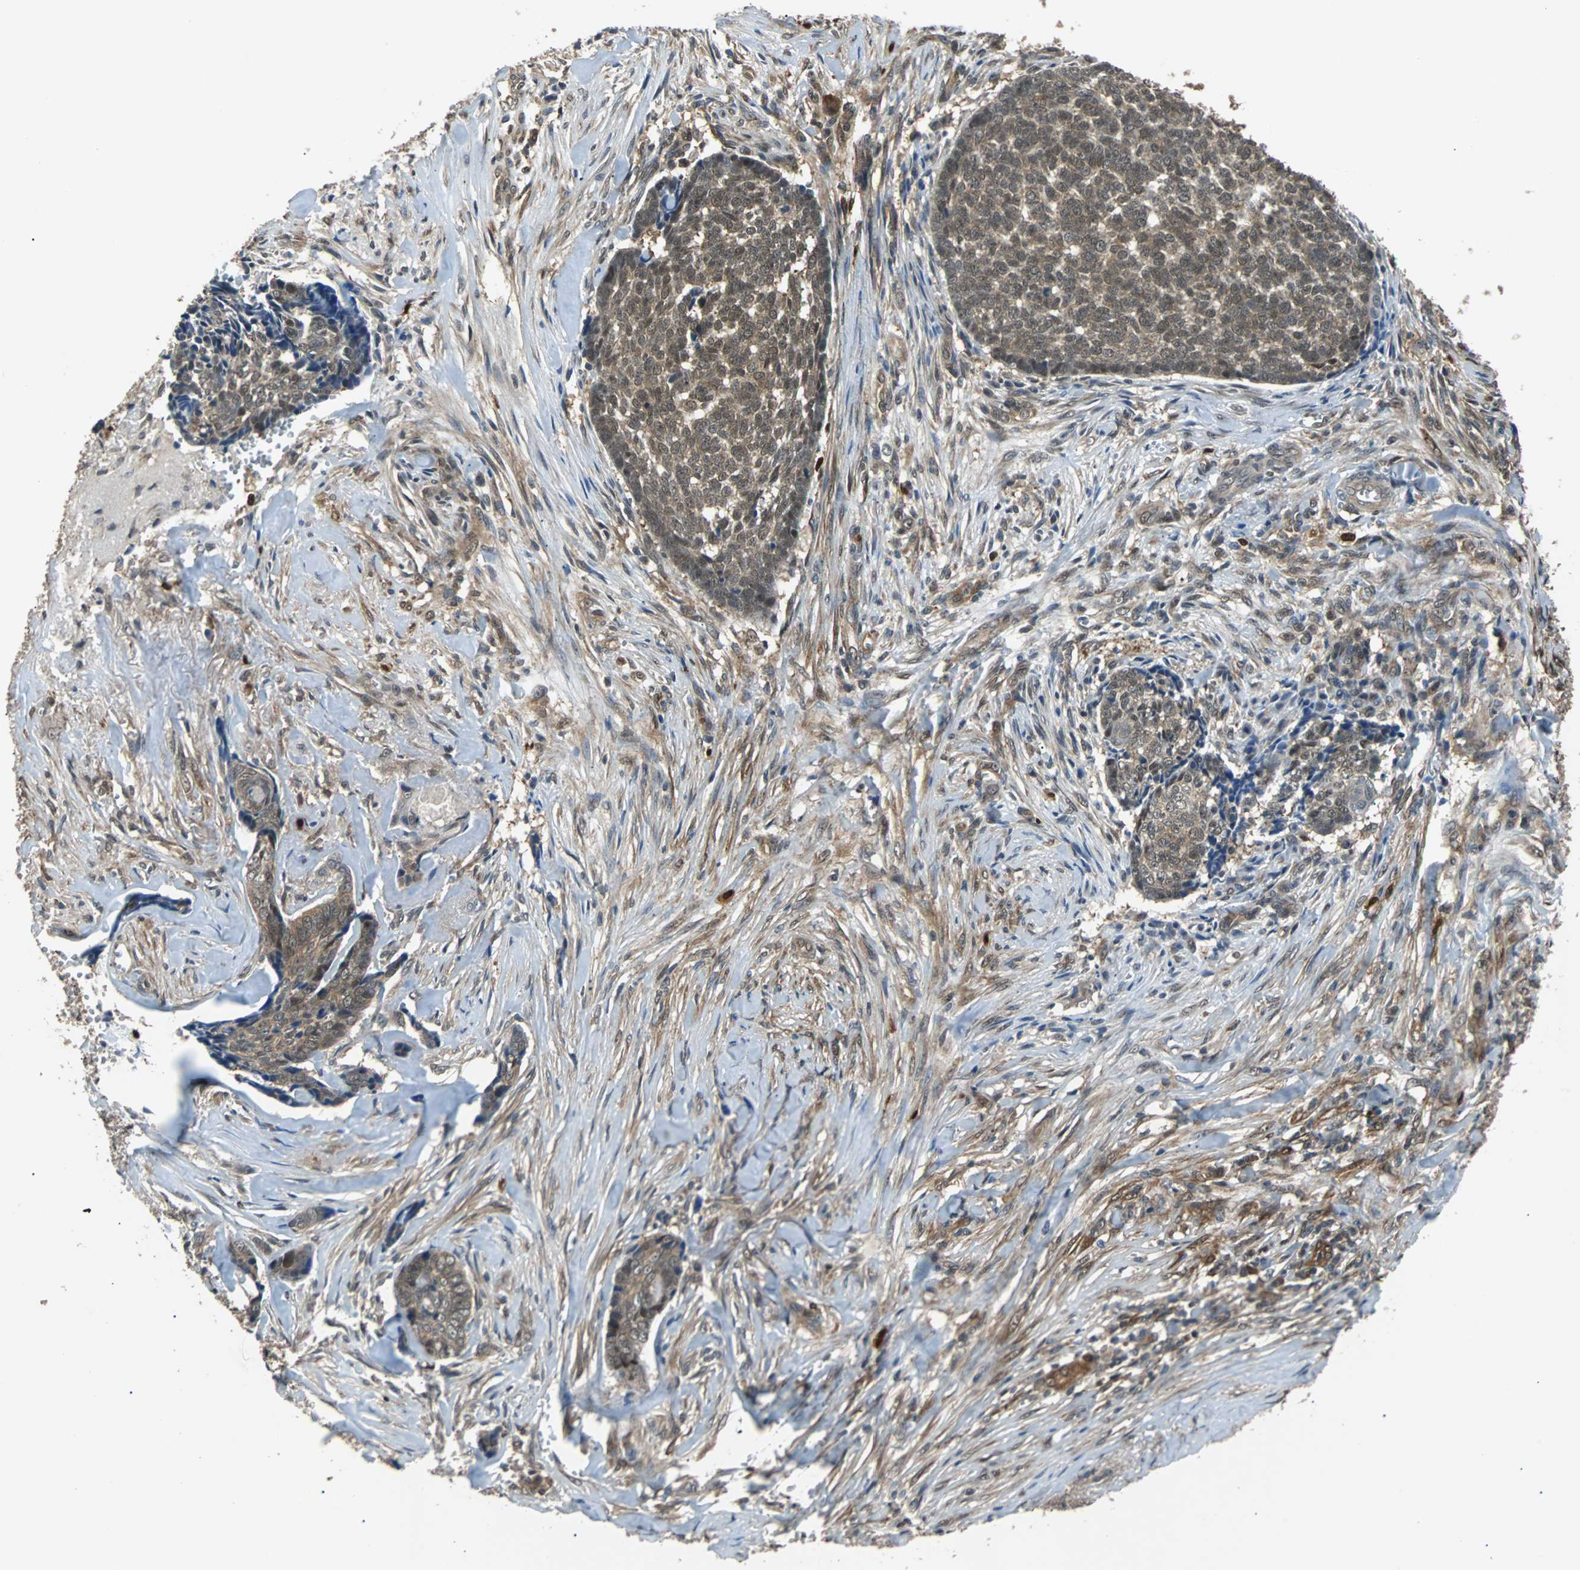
{"staining": {"intensity": "weak", "quantity": ">75%", "location": "cytoplasmic/membranous,nuclear"}, "tissue": "skin cancer", "cell_type": "Tumor cells", "image_type": "cancer", "snomed": [{"axis": "morphology", "description": "Basal cell carcinoma"}, {"axis": "topography", "description": "Skin"}], "caption": "A micrograph of human skin cancer (basal cell carcinoma) stained for a protein shows weak cytoplasmic/membranous and nuclear brown staining in tumor cells.", "gene": "PRDX6", "patient": {"sex": "male", "age": 84}}